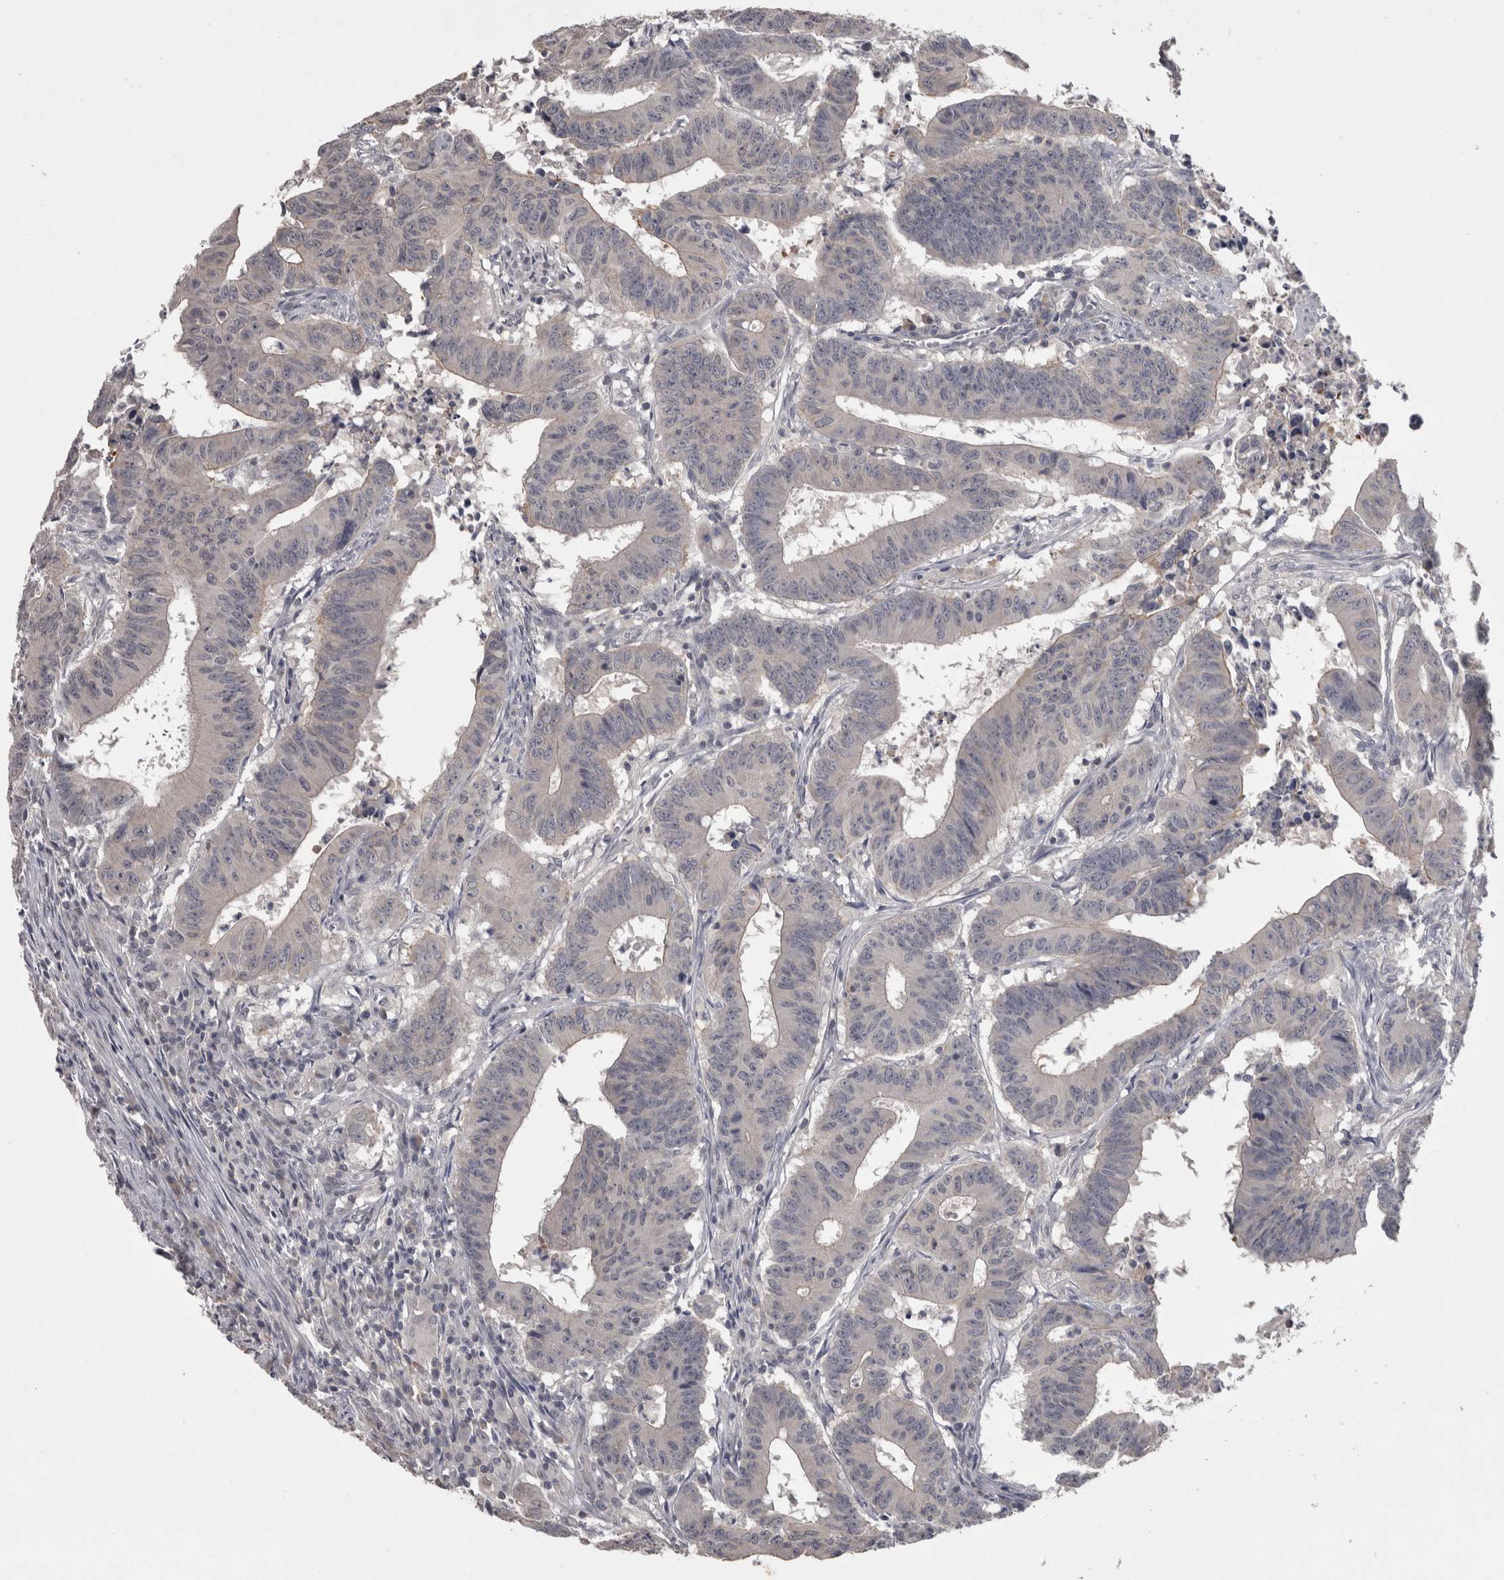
{"staining": {"intensity": "negative", "quantity": "none", "location": "none"}, "tissue": "colorectal cancer", "cell_type": "Tumor cells", "image_type": "cancer", "snomed": [{"axis": "morphology", "description": "Adenocarcinoma, NOS"}, {"axis": "topography", "description": "Colon"}], "caption": "IHC of human colorectal cancer (adenocarcinoma) reveals no positivity in tumor cells.", "gene": "PON3", "patient": {"sex": "male", "age": 45}}